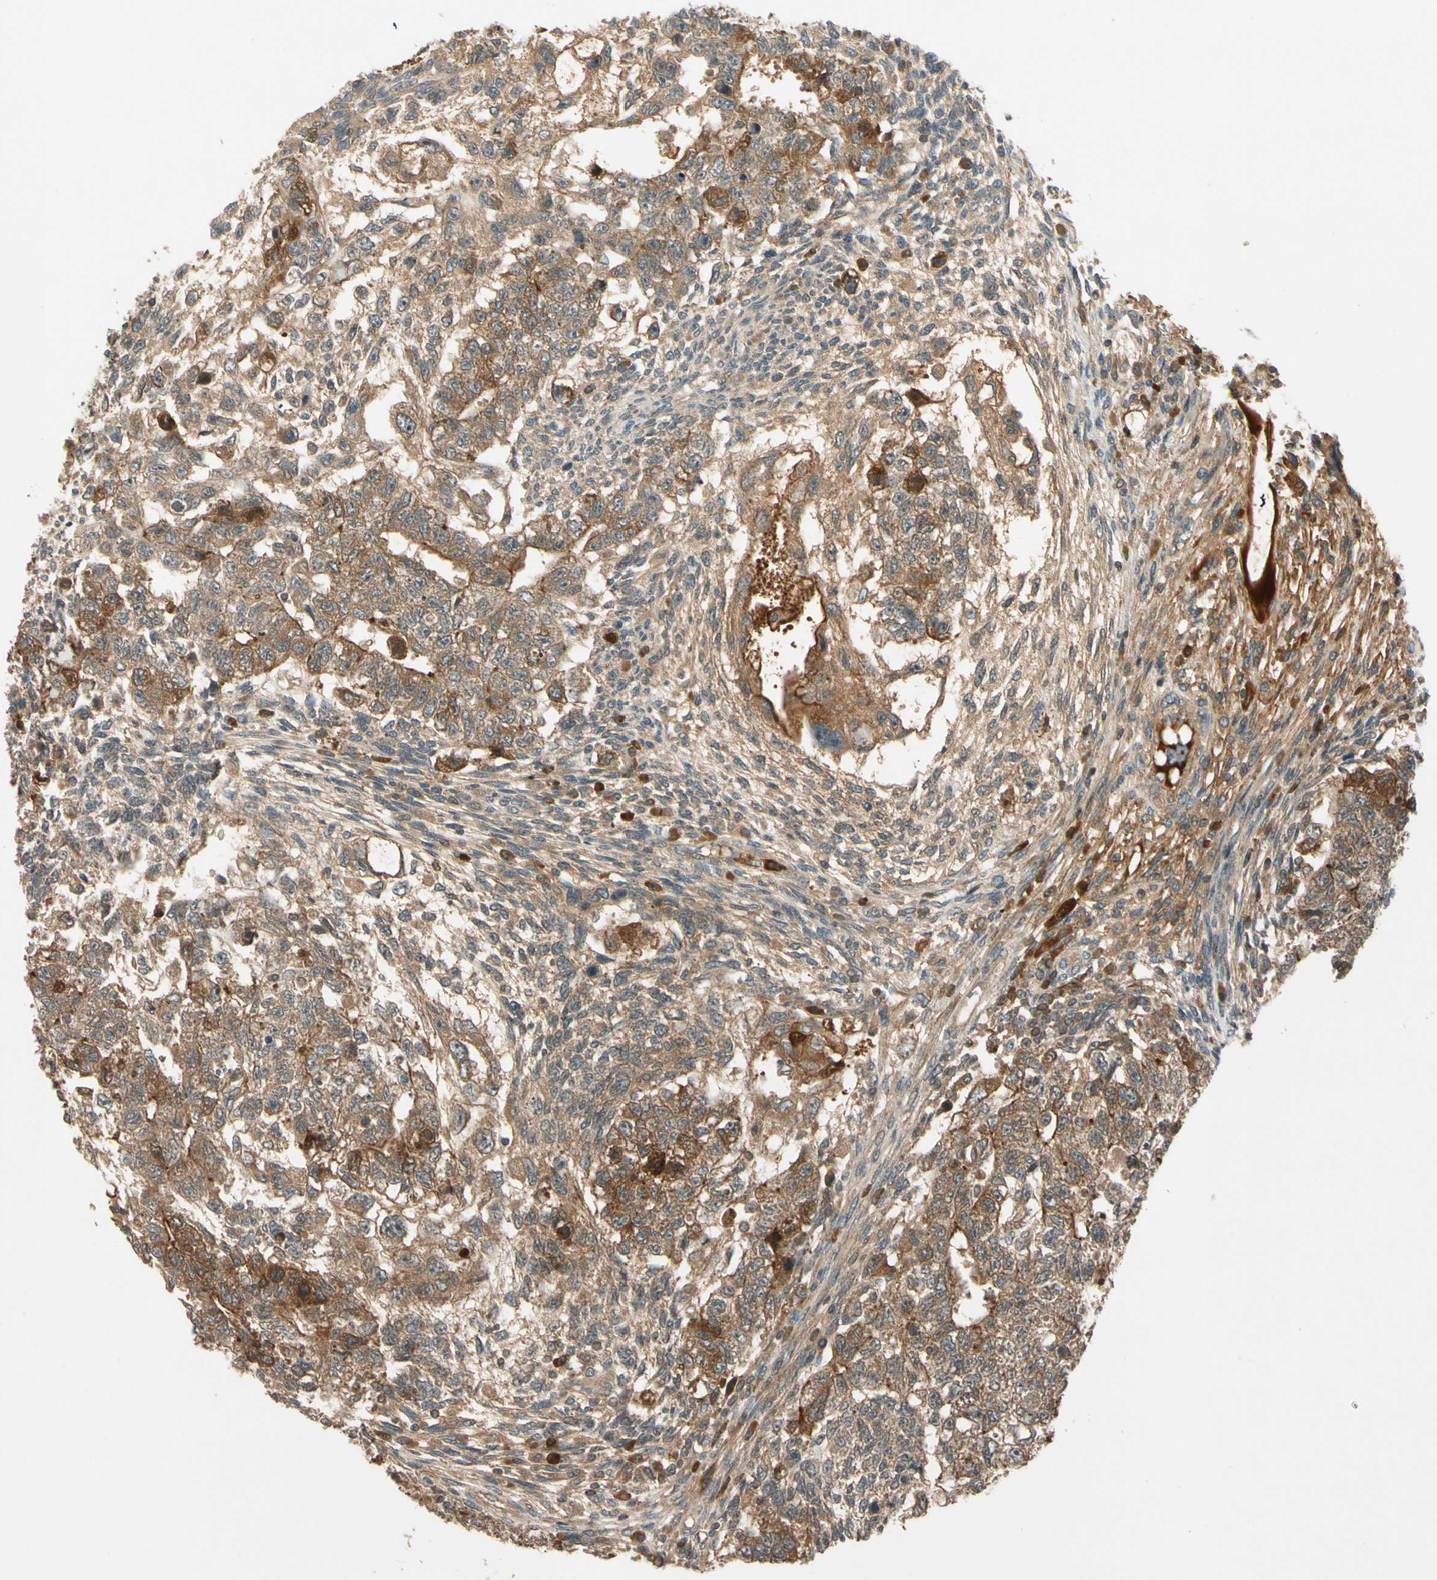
{"staining": {"intensity": "strong", "quantity": ">75%", "location": "cytoplasmic/membranous"}, "tissue": "testis cancer", "cell_type": "Tumor cells", "image_type": "cancer", "snomed": [{"axis": "morphology", "description": "Normal tissue, NOS"}, {"axis": "morphology", "description": "Carcinoma, Embryonal, NOS"}, {"axis": "topography", "description": "Testis"}], "caption": "Testis cancer (embryonal carcinoma) stained for a protein reveals strong cytoplasmic/membranous positivity in tumor cells.", "gene": "ACVR1C", "patient": {"sex": "male", "age": 36}}